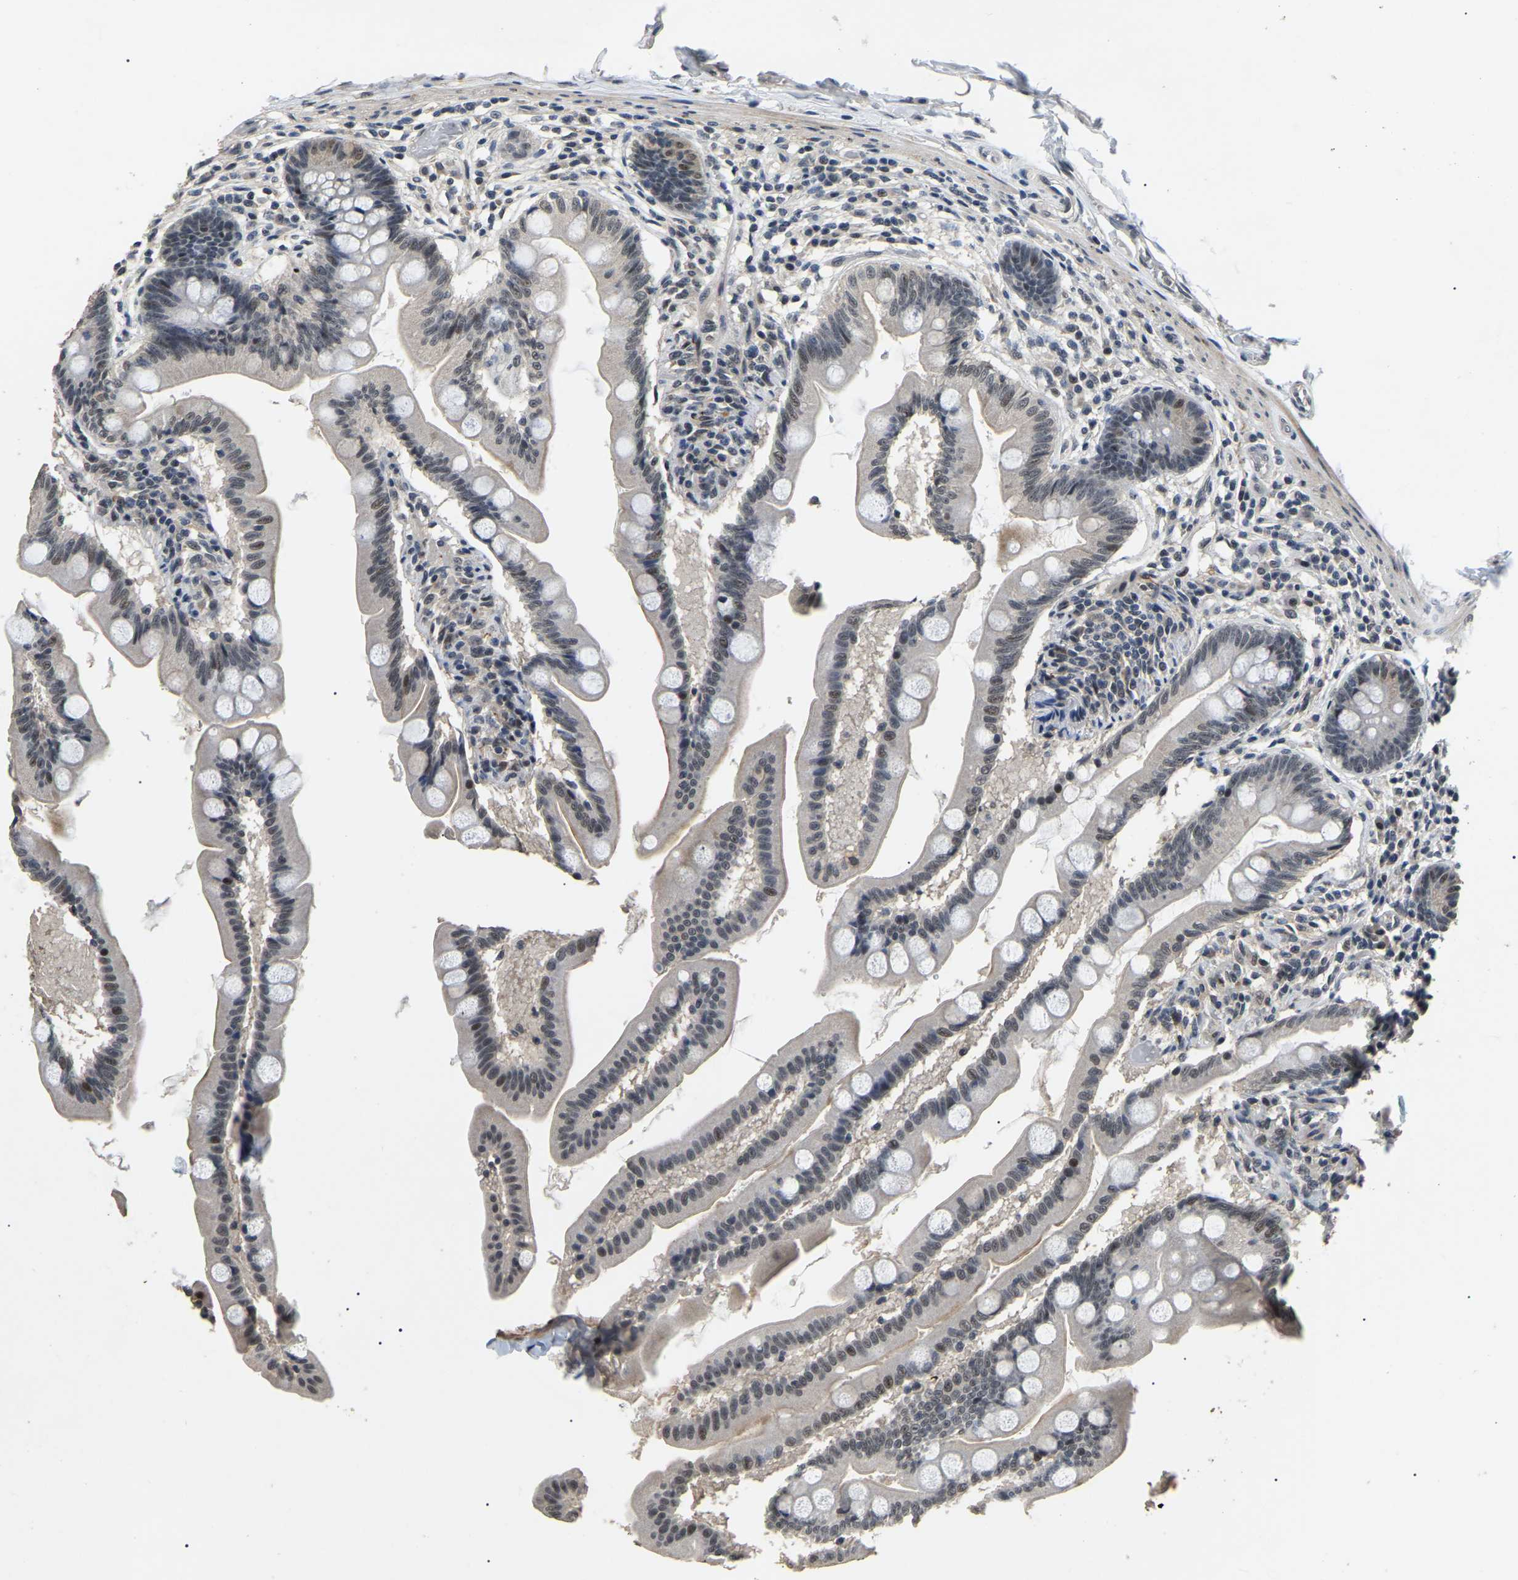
{"staining": {"intensity": "weak", "quantity": "<25%", "location": "cytoplasmic/membranous,nuclear"}, "tissue": "small intestine", "cell_type": "Glandular cells", "image_type": "normal", "snomed": [{"axis": "morphology", "description": "Normal tissue, NOS"}, {"axis": "topography", "description": "Small intestine"}], "caption": "Immunohistochemical staining of unremarkable human small intestine shows no significant expression in glandular cells.", "gene": "PPM1E", "patient": {"sex": "female", "age": 56}}